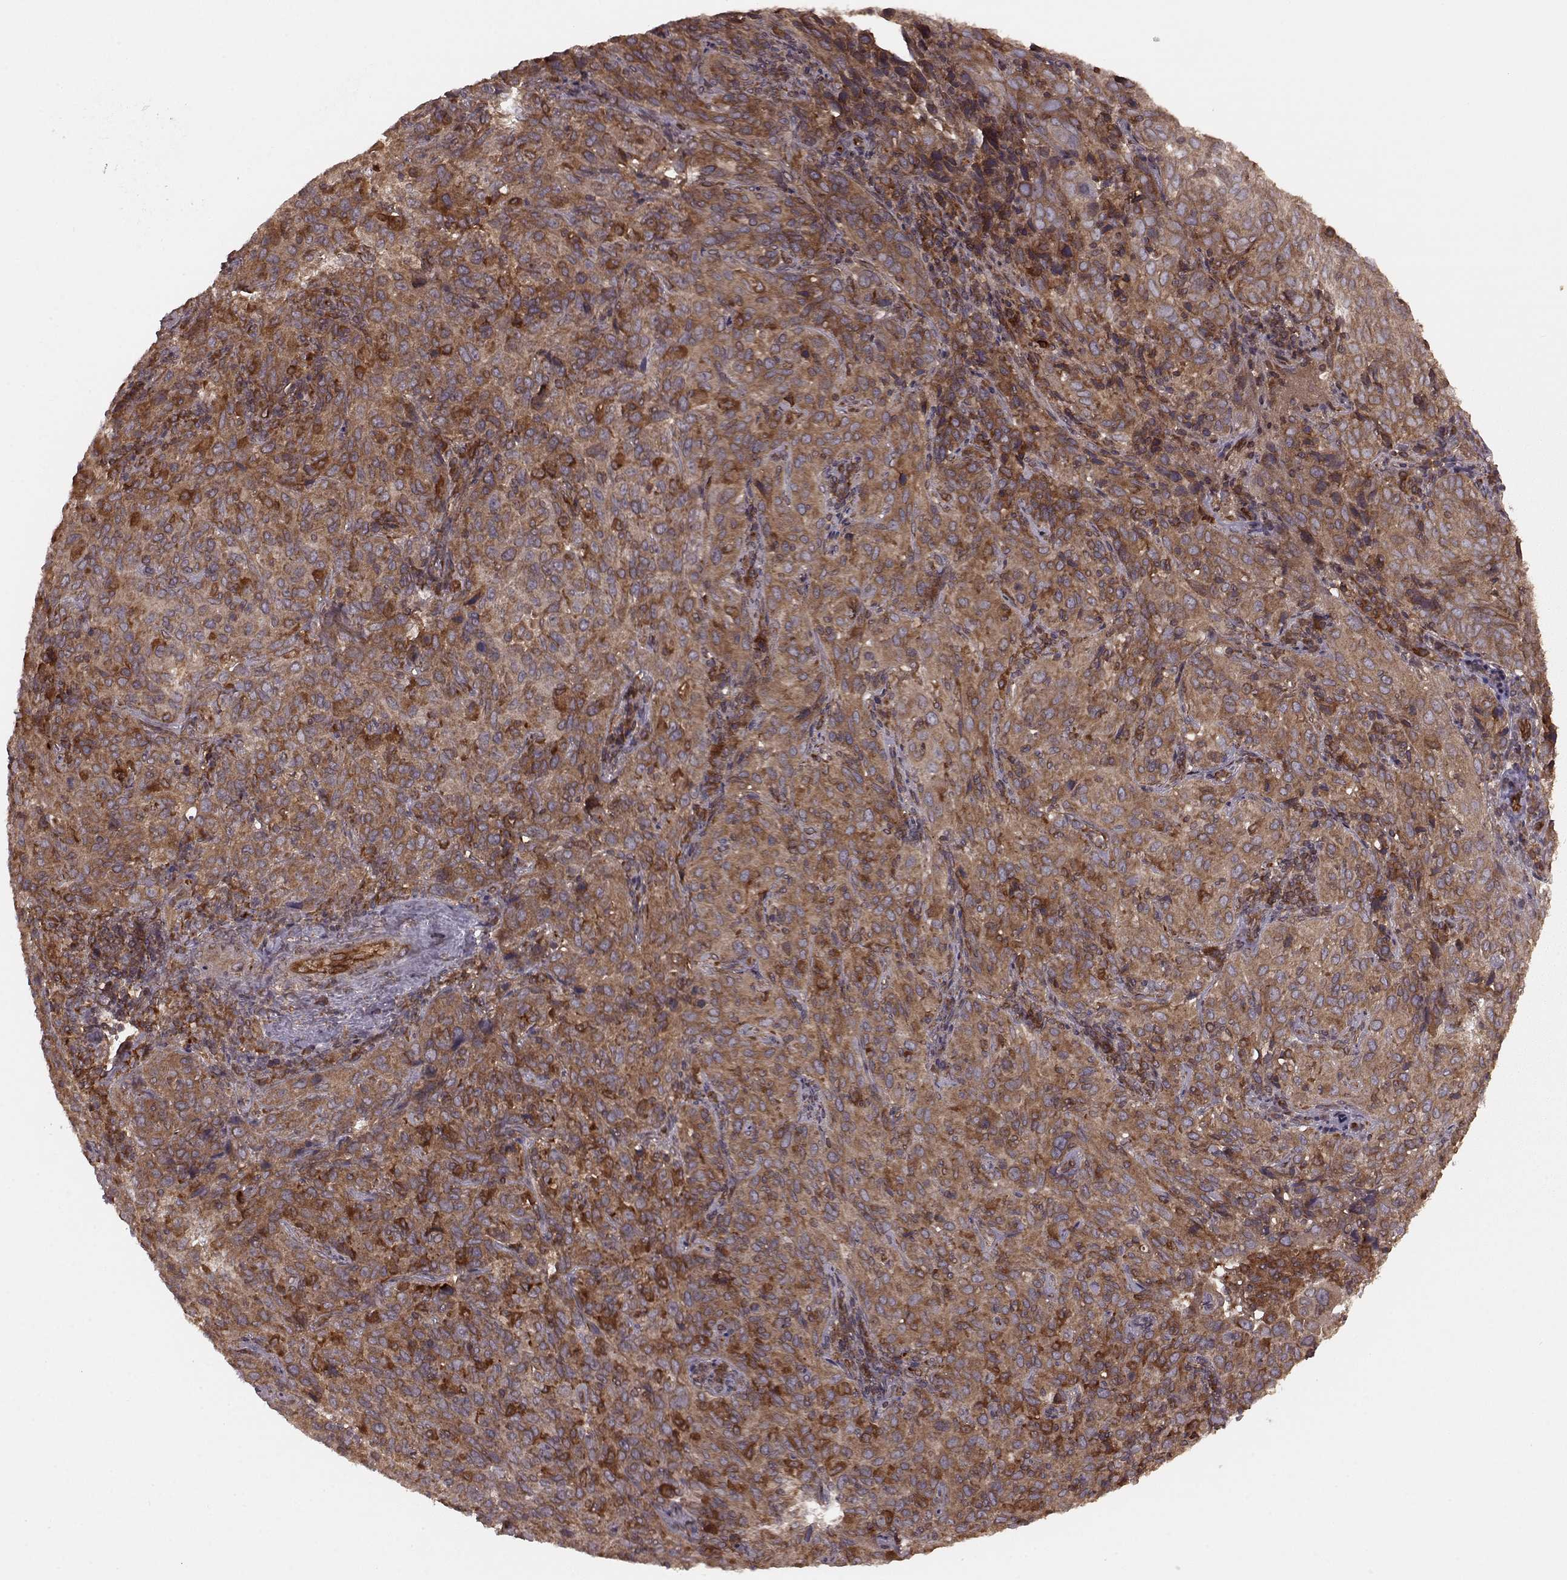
{"staining": {"intensity": "strong", "quantity": ">75%", "location": "cytoplasmic/membranous"}, "tissue": "cervical cancer", "cell_type": "Tumor cells", "image_type": "cancer", "snomed": [{"axis": "morphology", "description": "Squamous cell carcinoma, NOS"}, {"axis": "topography", "description": "Cervix"}], "caption": "Cervical squamous cell carcinoma stained with a brown dye shows strong cytoplasmic/membranous positive positivity in approximately >75% of tumor cells.", "gene": "AGPAT1", "patient": {"sex": "female", "age": 51}}